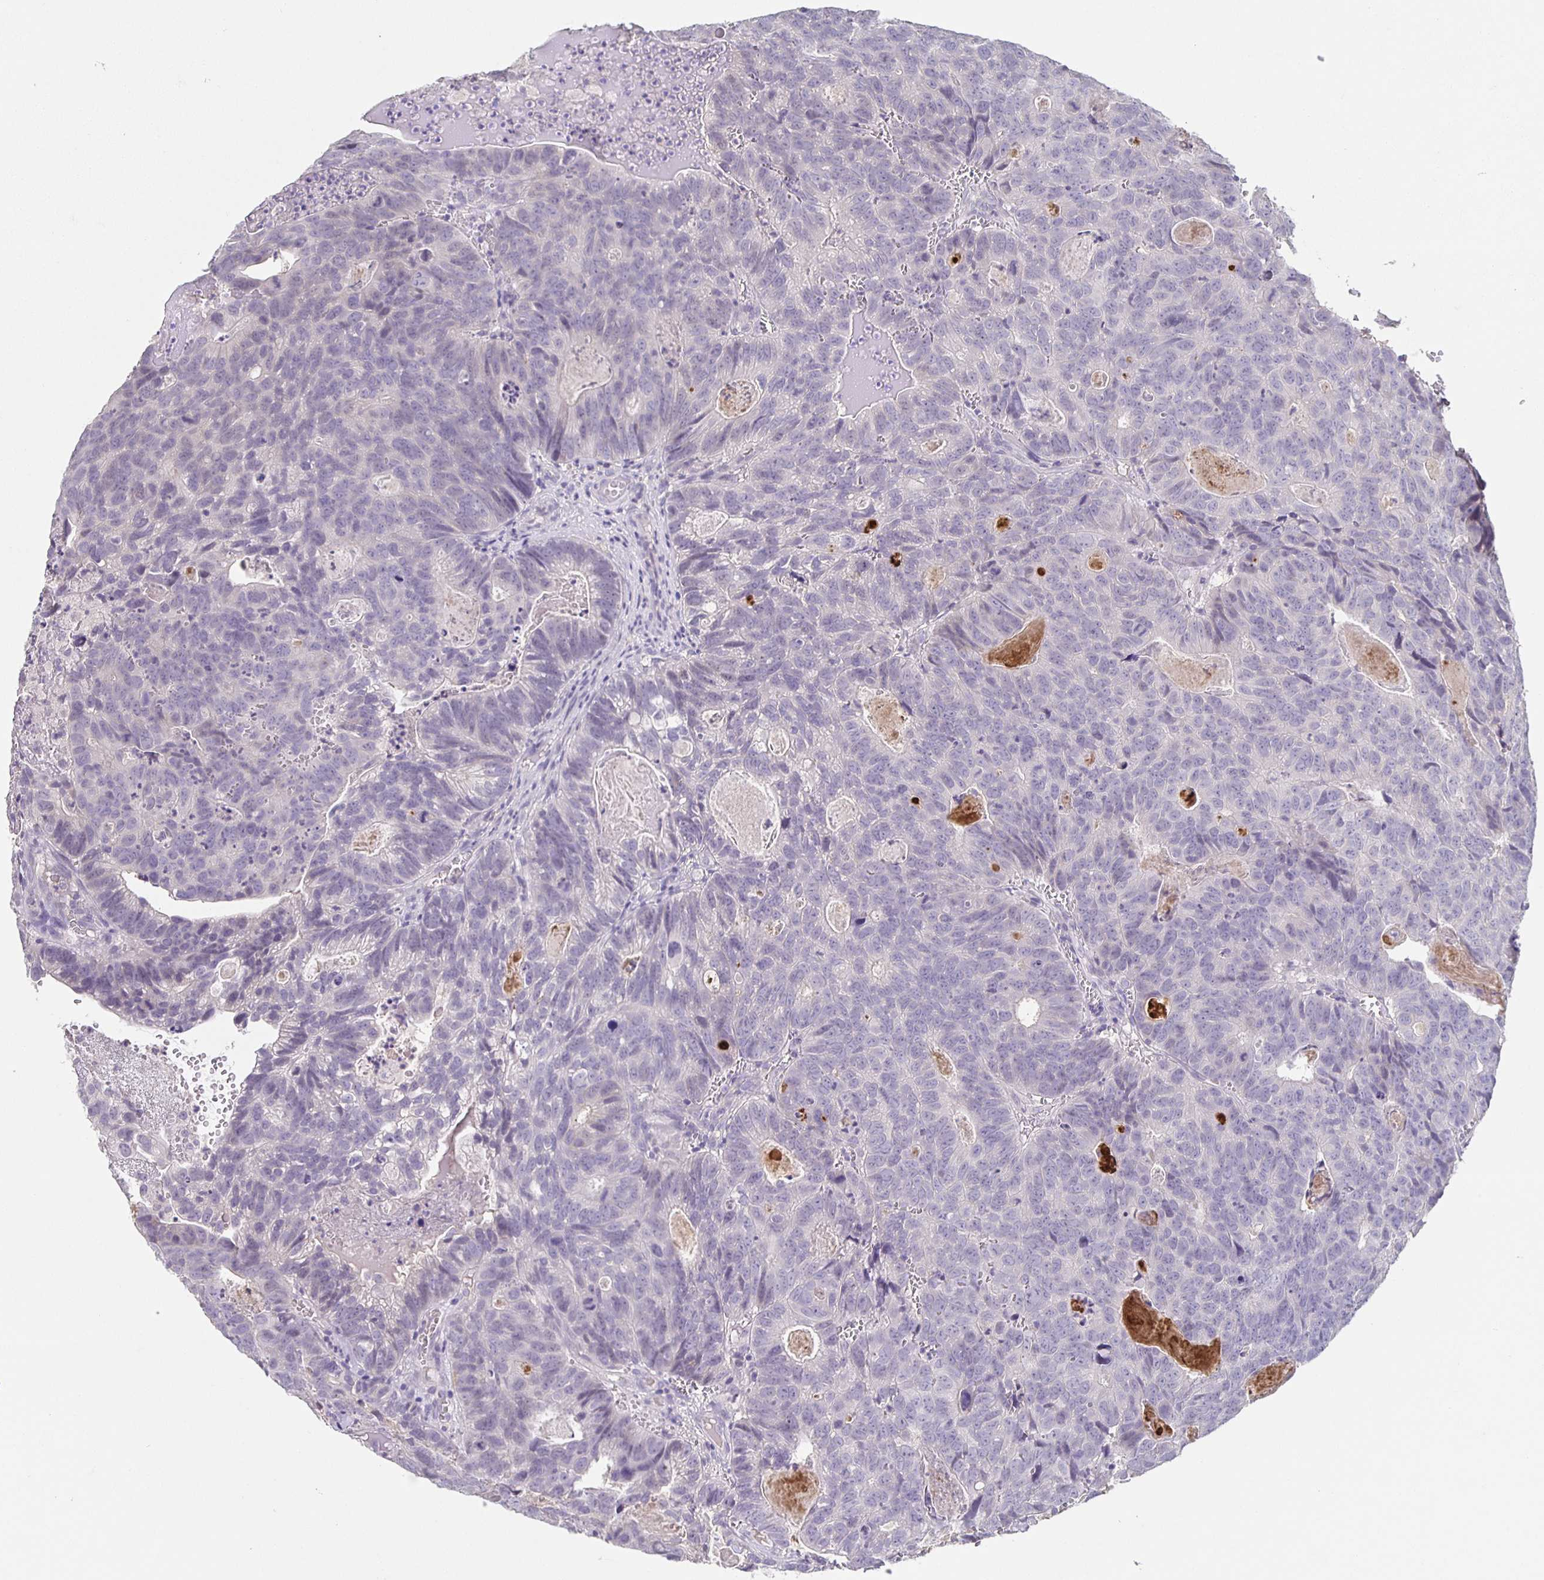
{"staining": {"intensity": "negative", "quantity": "none", "location": "none"}, "tissue": "head and neck cancer", "cell_type": "Tumor cells", "image_type": "cancer", "snomed": [{"axis": "morphology", "description": "Adenocarcinoma, NOS"}, {"axis": "topography", "description": "Head-Neck"}], "caption": "Image shows no protein staining in tumor cells of head and neck adenocarcinoma tissue. (DAB immunohistochemistry, high magnification).", "gene": "INSL5", "patient": {"sex": "male", "age": 62}}